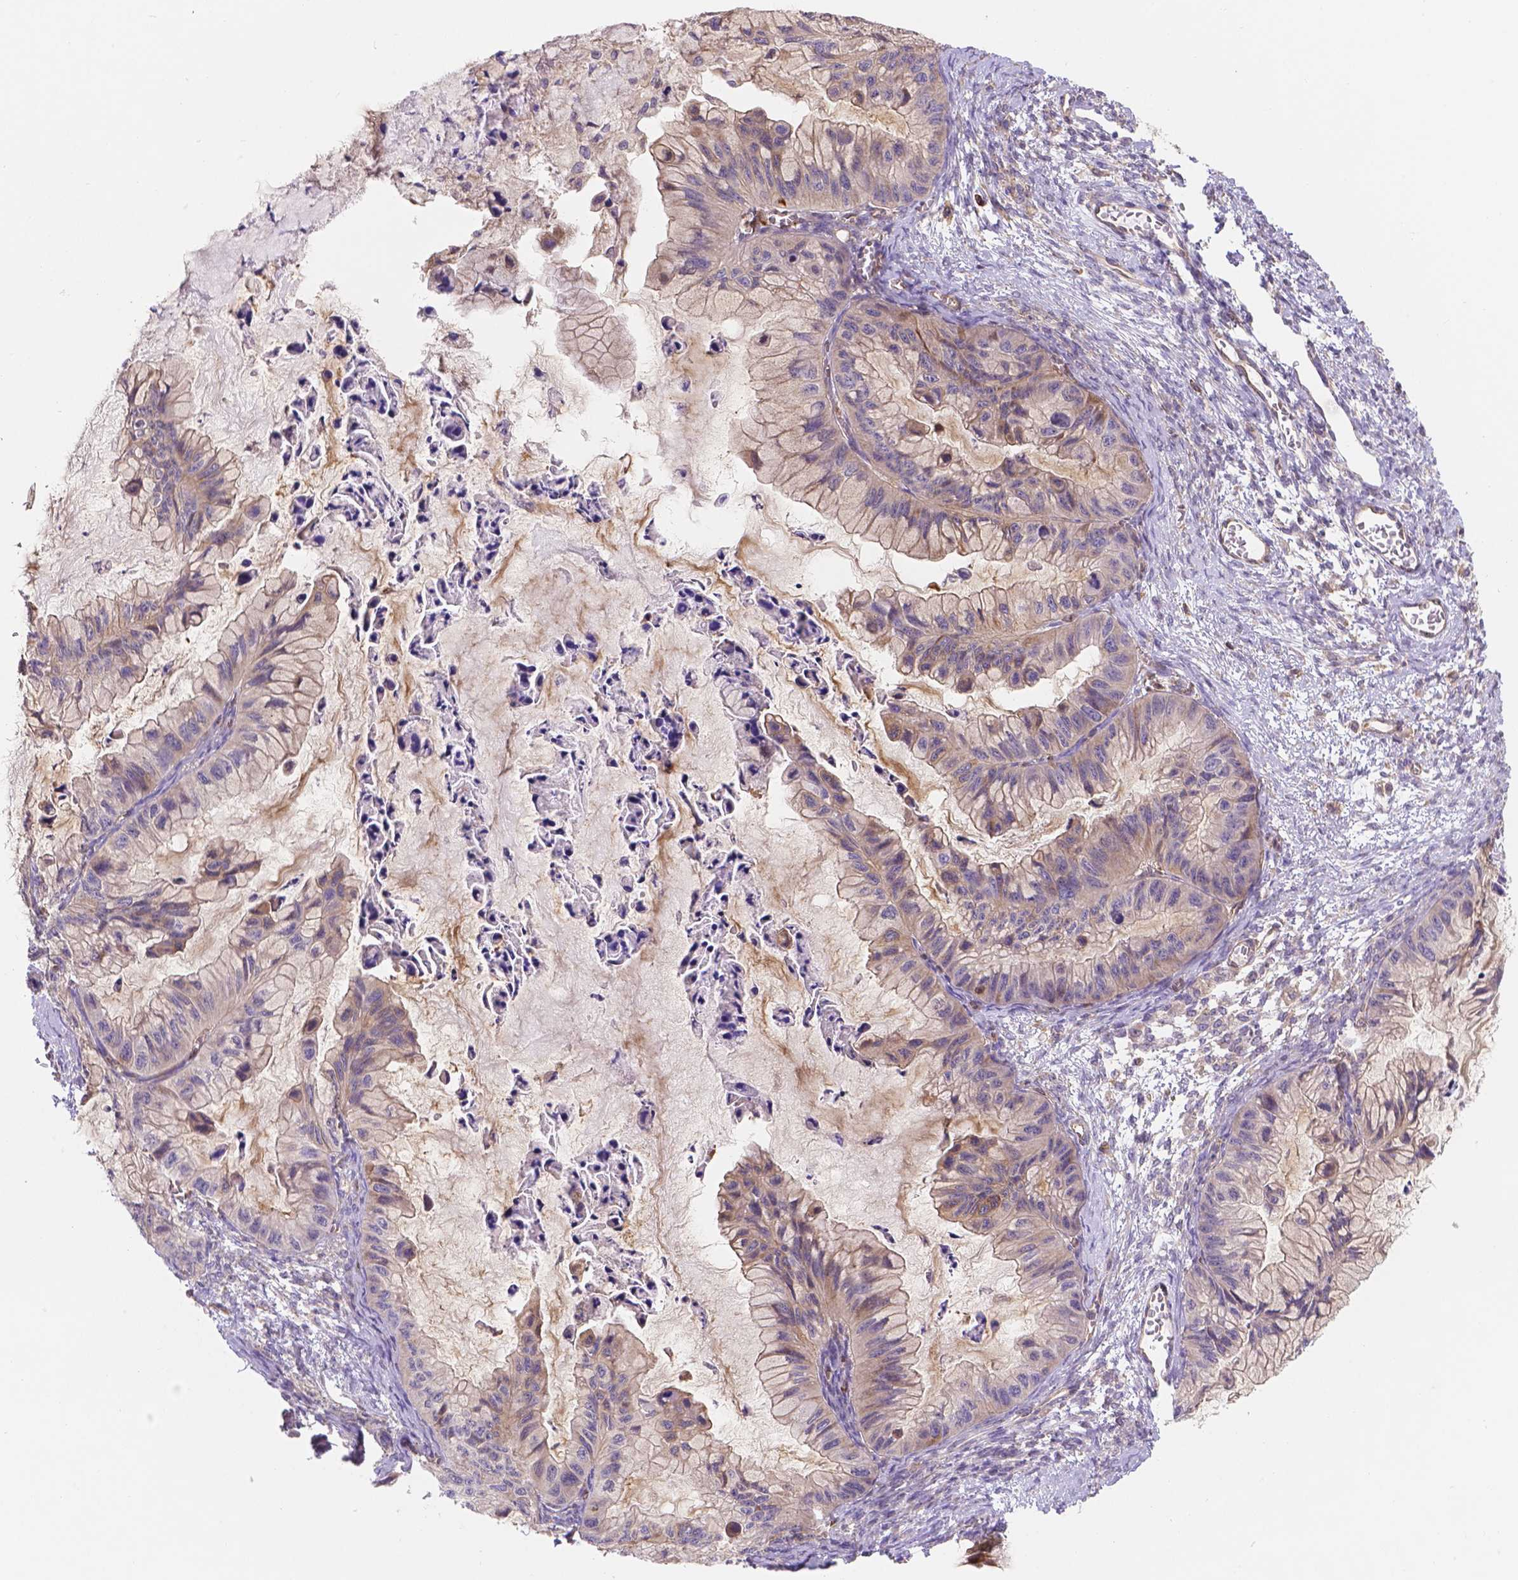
{"staining": {"intensity": "weak", "quantity": "25%-75%", "location": "cytoplasmic/membranous"}, "tissue": "ovarian cancer", "cell_type": "Tumor cells", "image_type": "cancer", "snomed": [{"axis": "morphology", "description": "Cystadenocarcinoma, mucinous, NOS"}, {"axis": "topography", "description": "Ovary"}], "caption": "A brown stain labels weak cytoplasmic/membranous positivity of a protein in mucinous cystadenocarcinoma (ovarian) tumor cells.", "gene": "DMWD", "patient": {"sex": "female", "age": 72}}